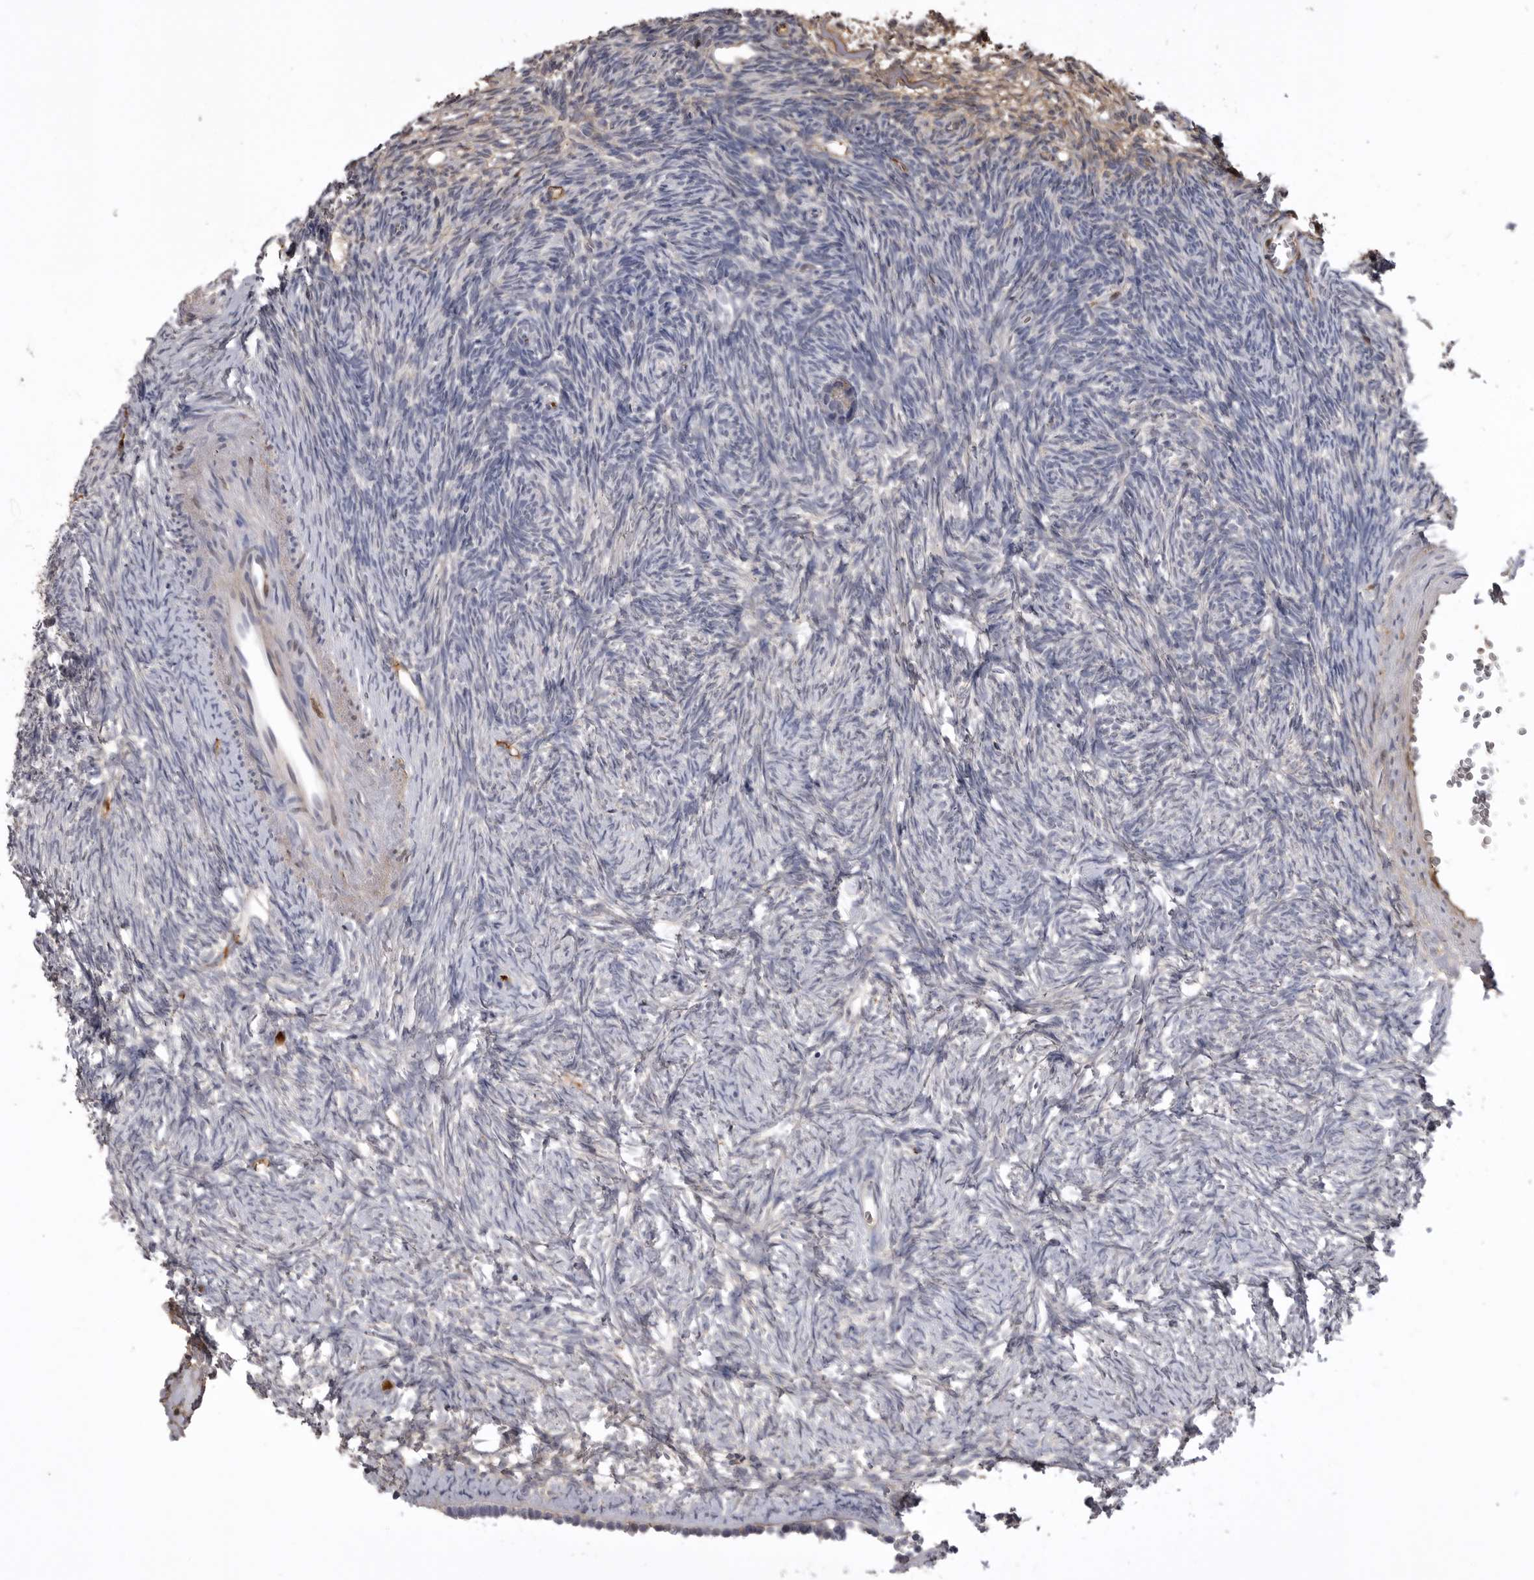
{"staining": {"intensity": "negative", "quantity": "none", "location": "none"}, "tissue": "ovary", "cell_type": "Follicle cells", "image_type": "normal", "snomed": [{"axis": "morphology", "description": "Normal tissue, NOS"}, {"axis": "topography", "description": "Ovary"}], "caption": "Immunohistochemistry (IHC) micrograph of normal ovary stained for a protein (brown), which demonstrates no expression in follicle cells.", "gene": "AHSG", "patient": {"sex": "female", "age": 34}}